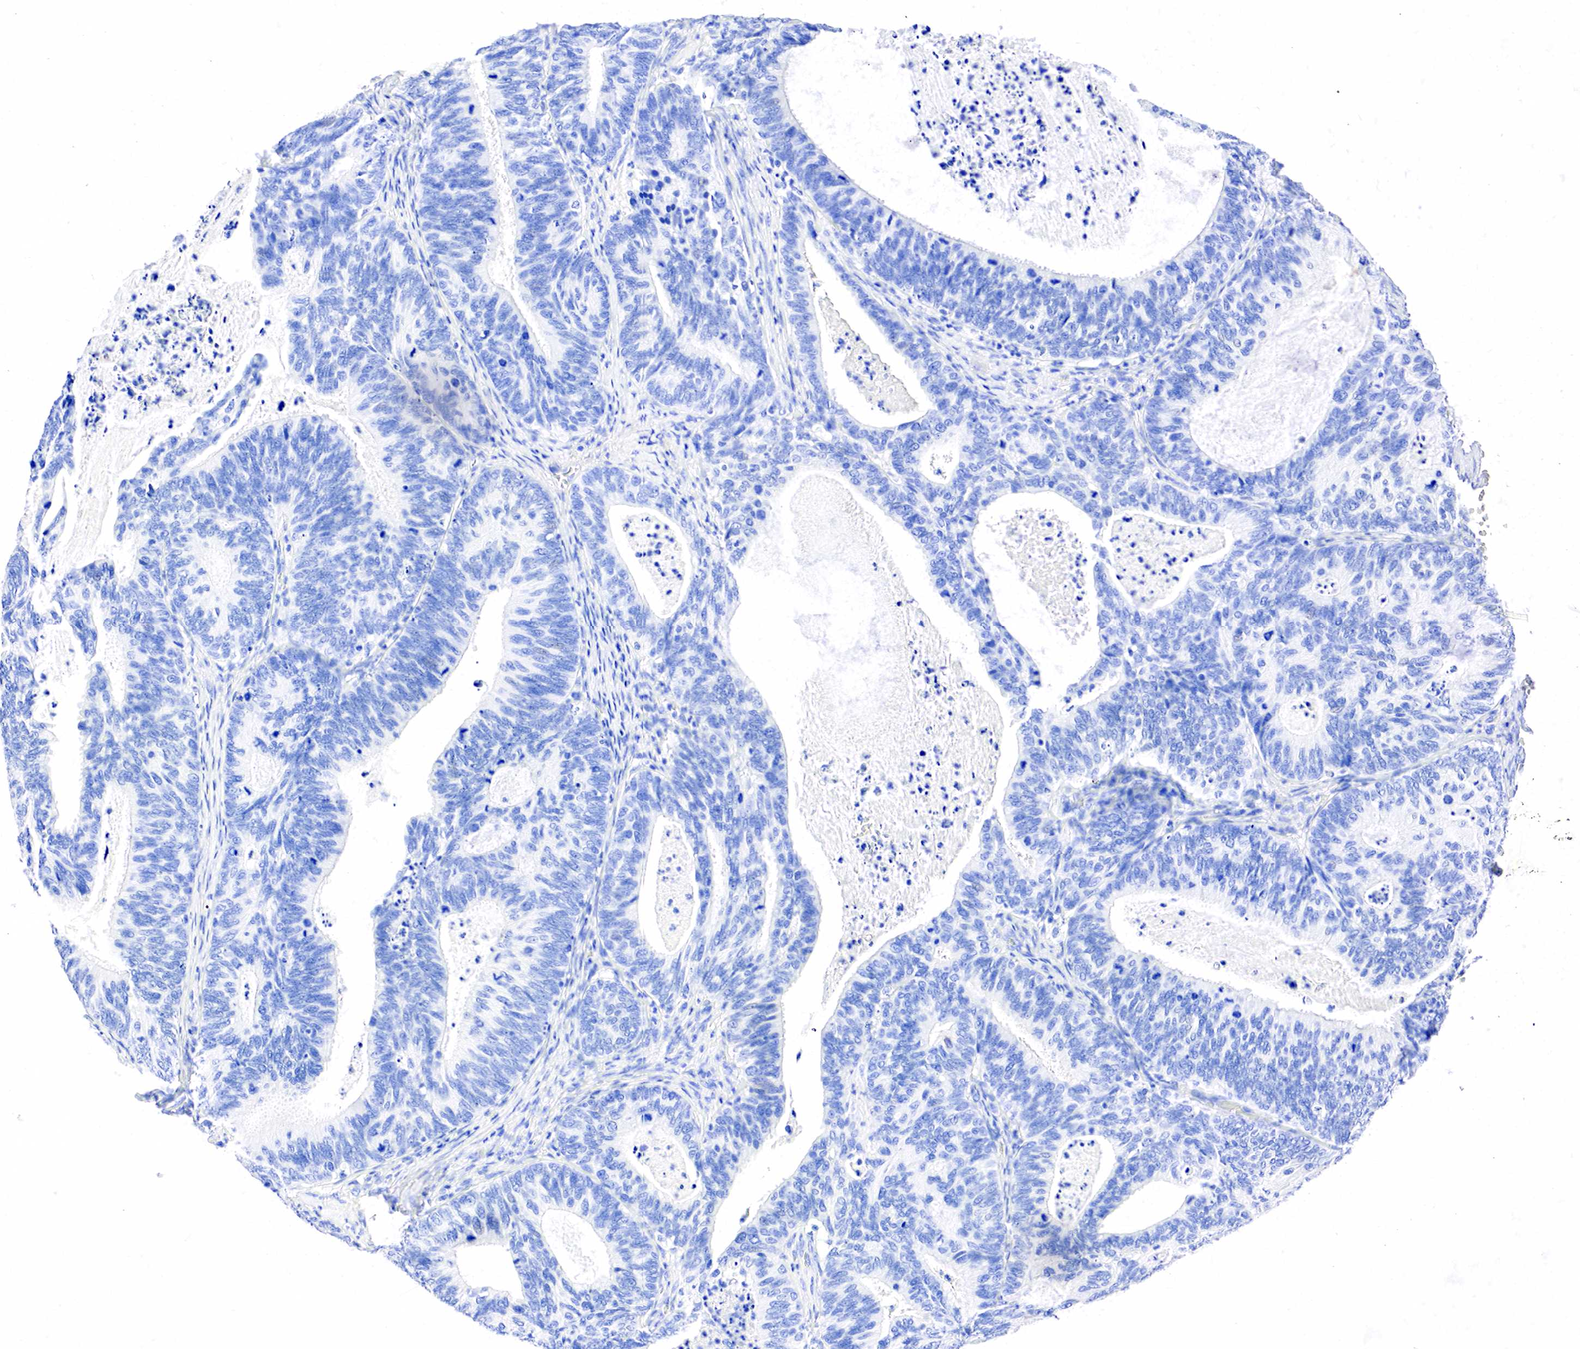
{"staining": {"intensity": "negative", "quantity": "none", "location": "none"}, "tissue": "ovarian cancer", "cell_type": "Tumor cells", "image_type": "cancer", "snomed": [{"axis": "morphology", "description": "Carcinoma, endometroid"}, {"axis": "topography", "description": "Ovary"}], "caption": "IHC of ovarian endometroid carcinoma displays no positivity in tumor cells.", "gene": "PTH", "patient": {"sex": "female", "age": 52}}